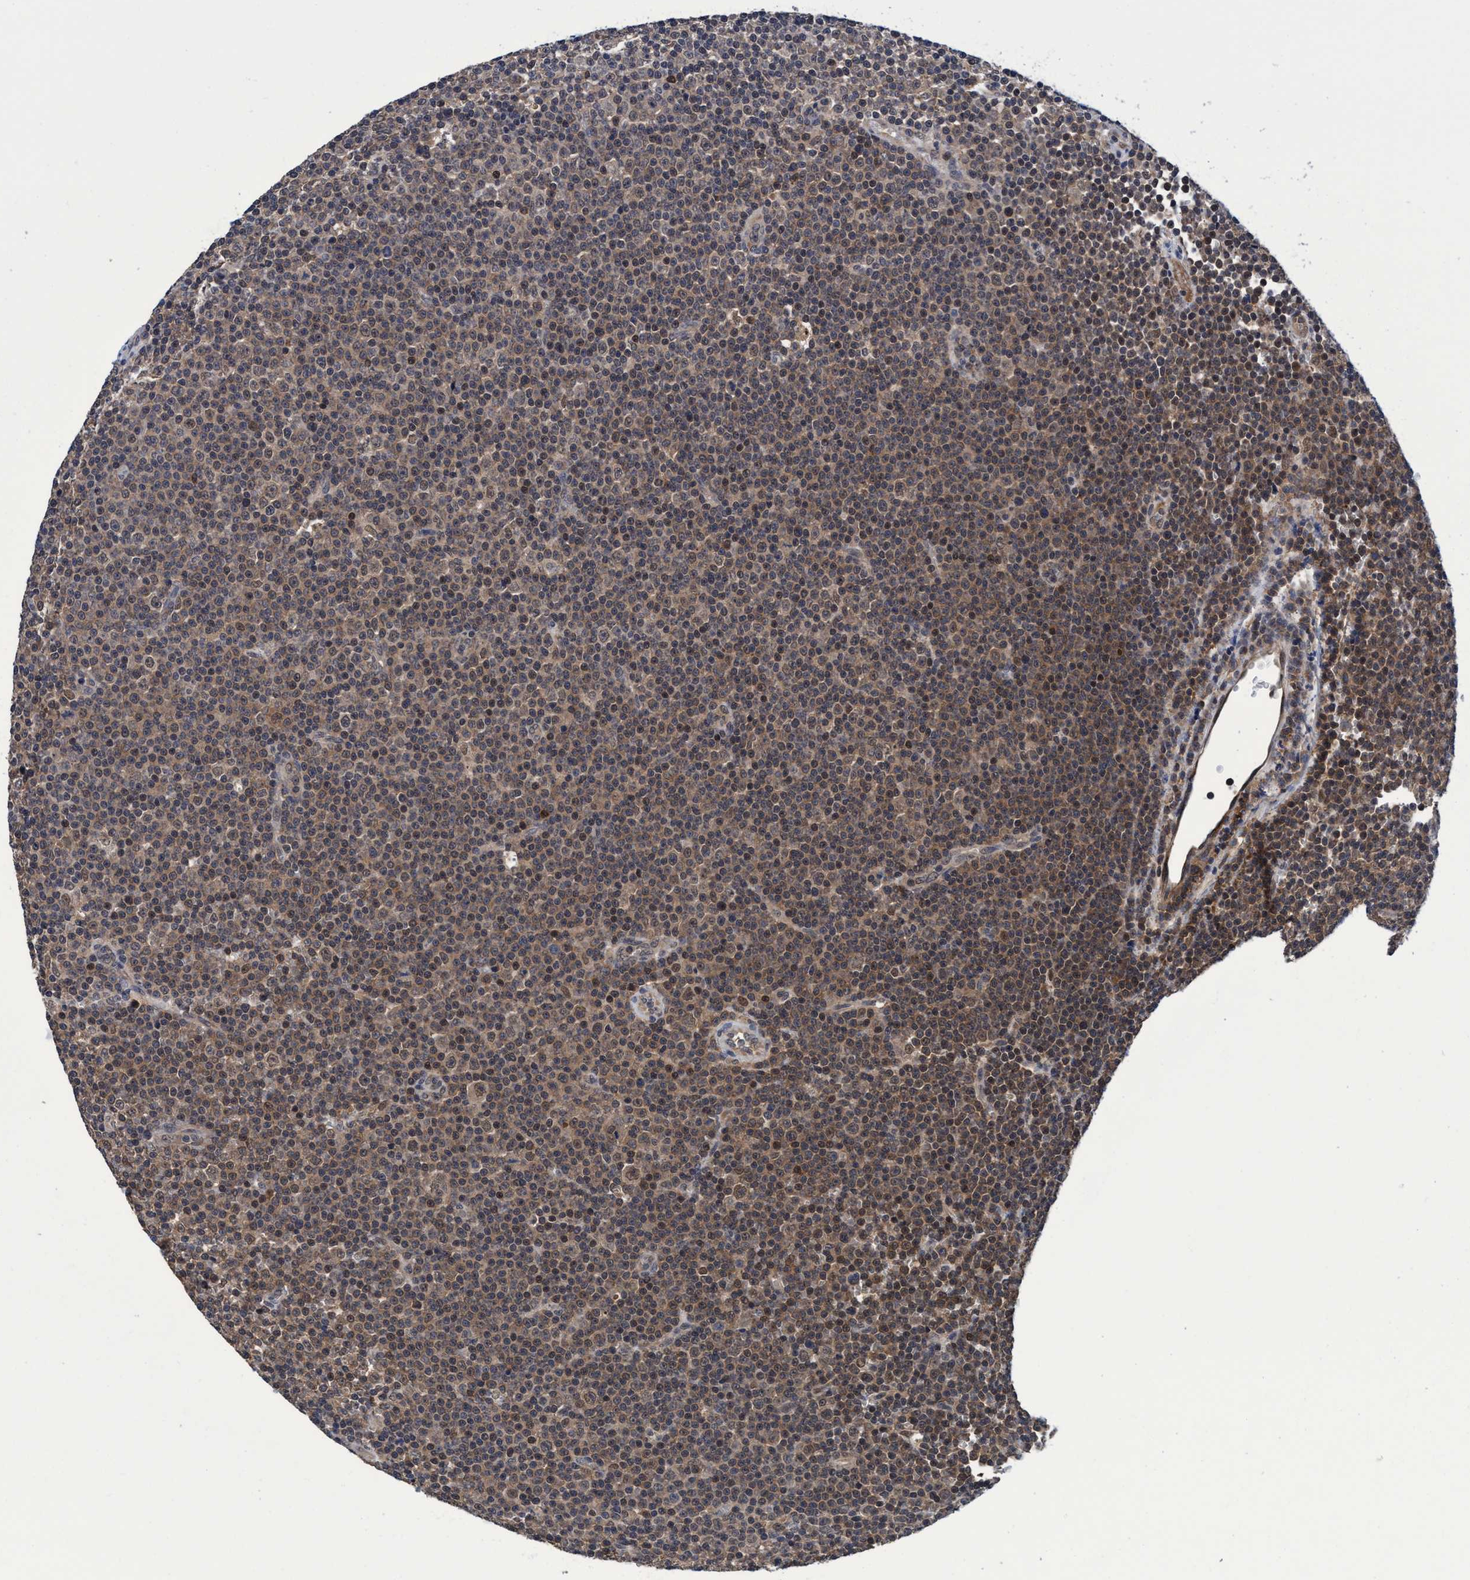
{"staining": {"intensity": "moderate", "quantity": "25%-75%", "location": "cytoplasmic/membranous"}, "tissue": "lymphoma", "cell_type": "Tumor cells", "image_type": "cancer", "snomed": [{"axis": "morphology", "description": "Malignant lymphoma, non-Hodgkin's type, Low grade"}, {"axis": "topography", "description": "Lymph node"}], "caption": "This photomicrograph displays immunohistochemistry (IHC) staining of malignant lymphoma, non-Hodgkin's type (low-grade), with medium moderate cytoplasmic/membranous expression in about 25%-75% of tumor cells.", "gene": "PSMD12", "patient": {"sex": "female", "age": 67}}